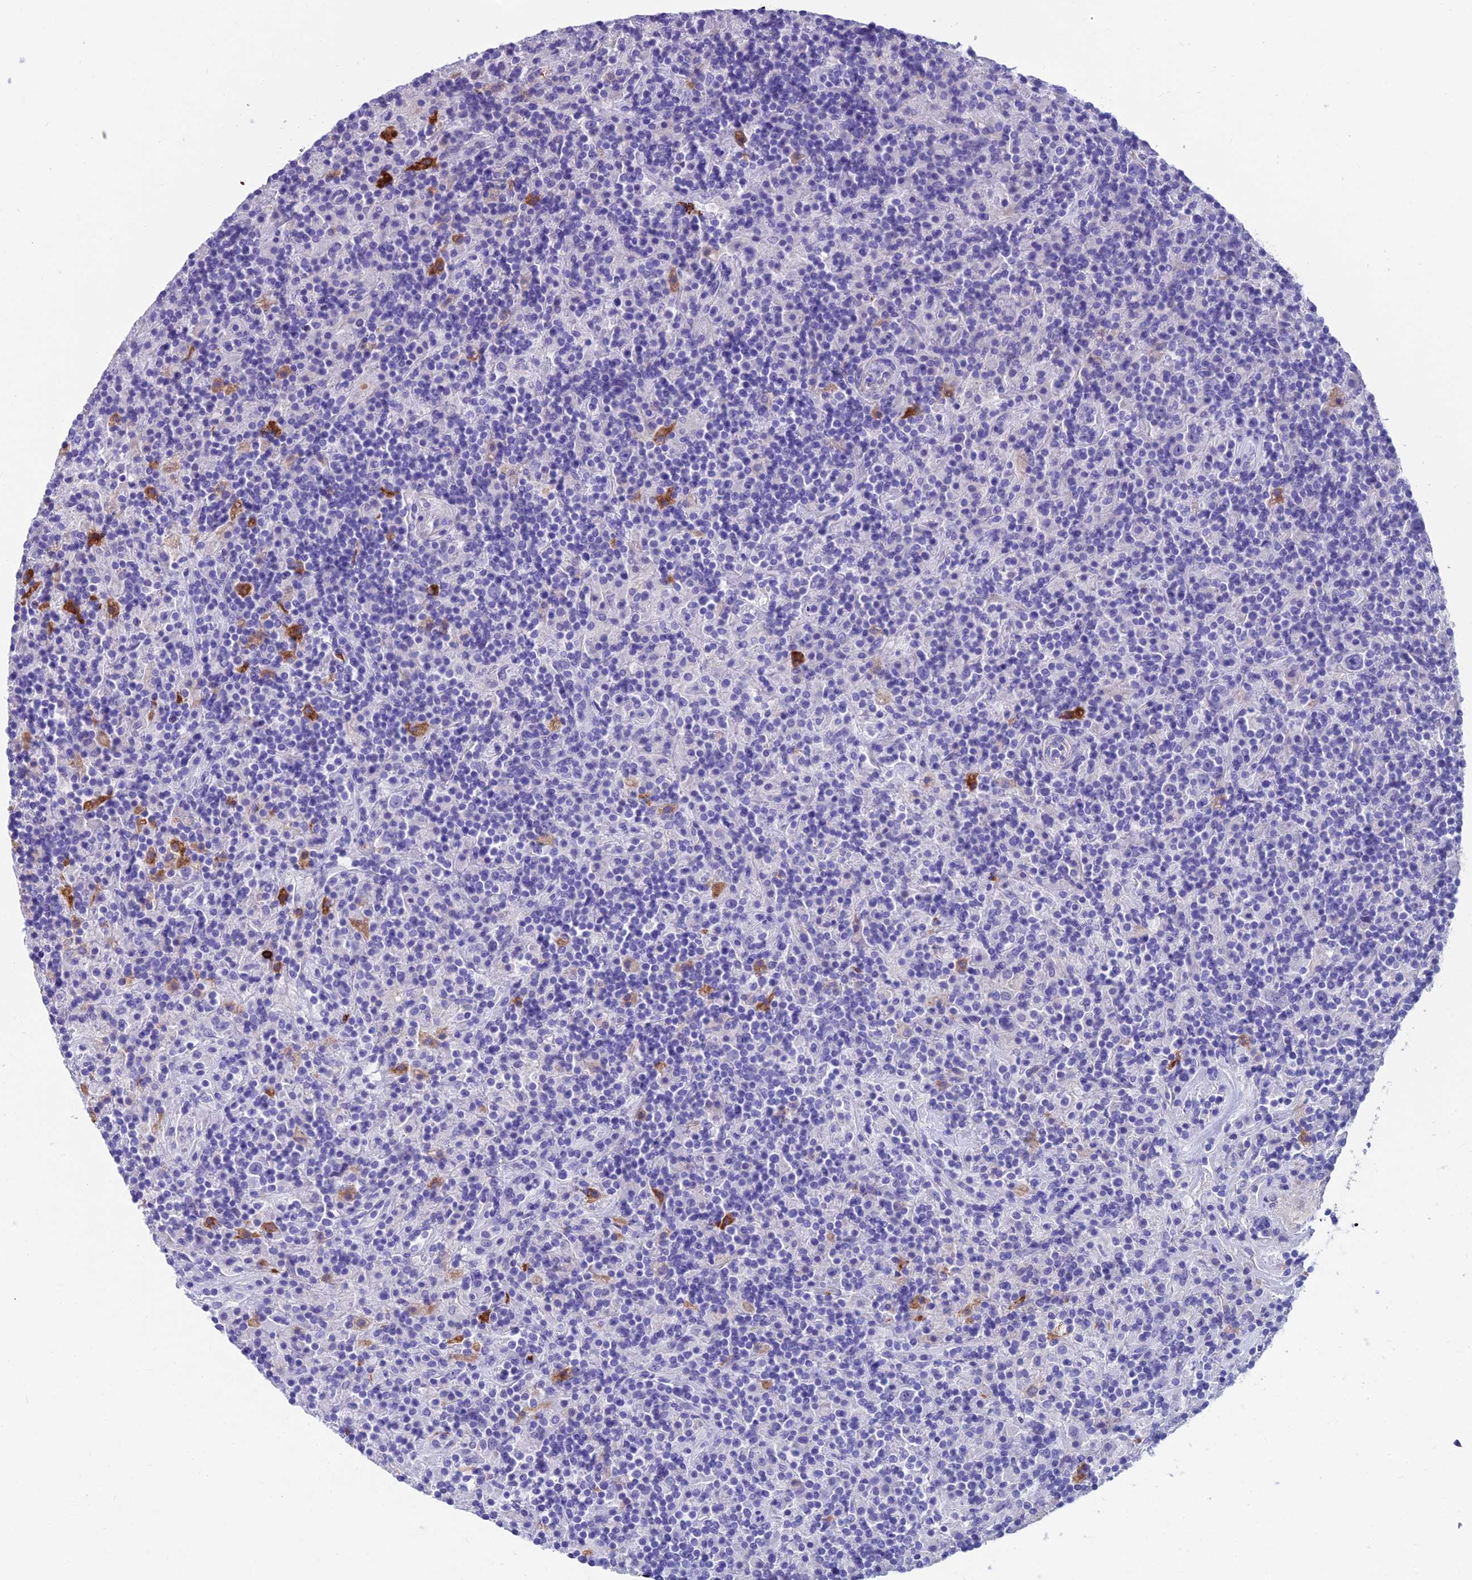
{"staining": {"intensity": "negative", "quantity": "none", "location": "none"}, "tissue": "lymphoma", "cell_type": "Tumor cells", "image_type": "cancer", "snomed": [{"axis": "morphology", "description": "Hodgkin's disease, NOS"}, {"axis": "topography", "description": "Lymph node"}], "caption": "Immunohistochemical staining of lymphoma shows no significant positivity in tumor cells.", "gene": "GNG11", "patient": {"sex": "male", "age": 70}}